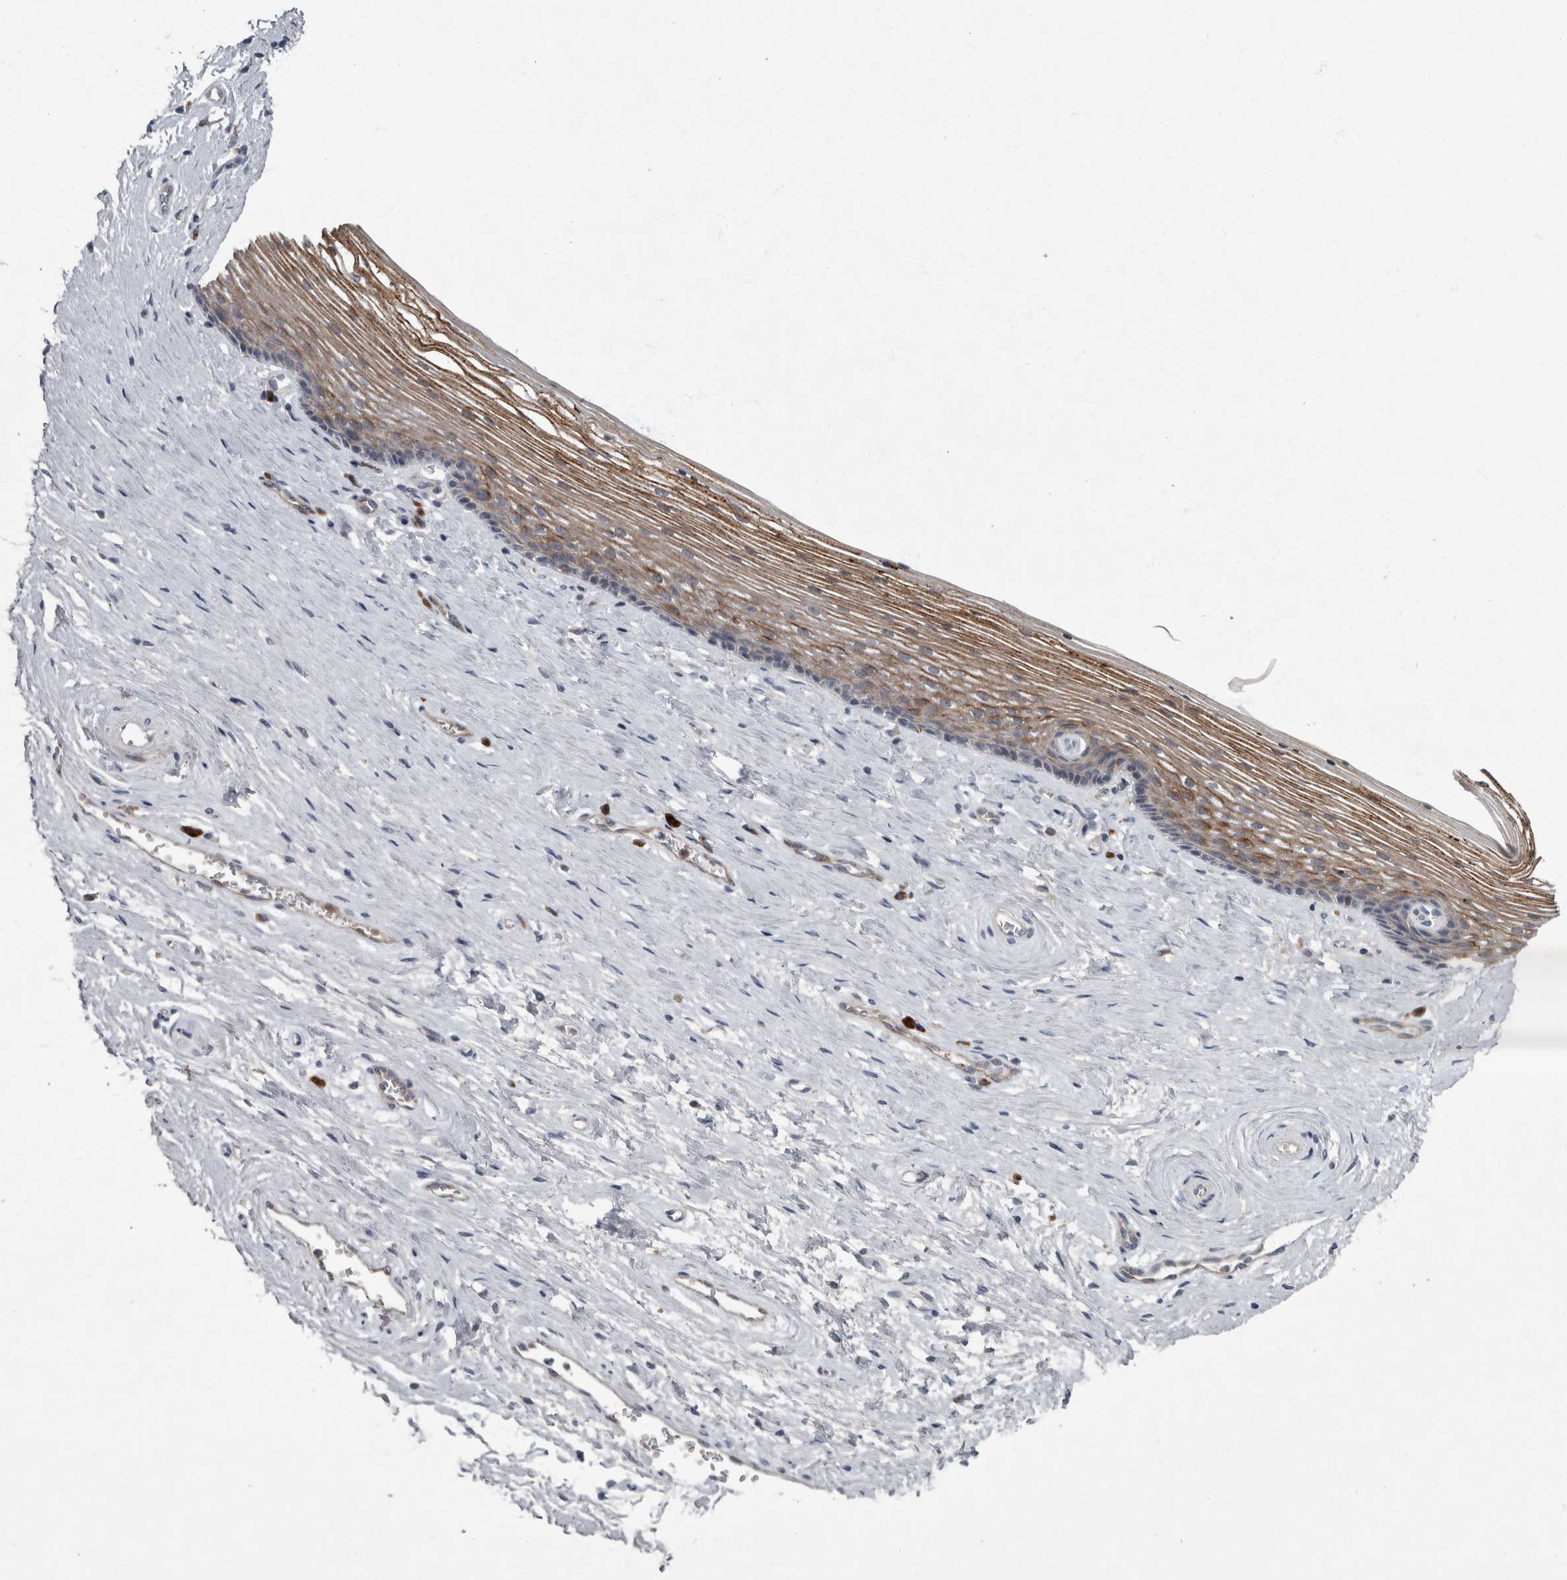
{"staining": {"intensity": "moderate", "quantity": ">75%", "location": "cytoplasmic/membranous"}, "tissue": "vagina", "cell_type": "Squamous epithelial cells", "image_type": "normal", "snomed": [{"axis": "morphology", "description": "Normal tissue, NOS"}, {"axis": "topography", "description": "Vagina"}], "caption": "DAB (3,3'-diaminobenzidine) immunohistochemical staining of benign human vagina shows moderate cytoplasmic/membranous protein expression in about >75% of squamous epithelial cells.", "gene": "CDC42BPG", "patient": {"sex": "female", "age": 46}}